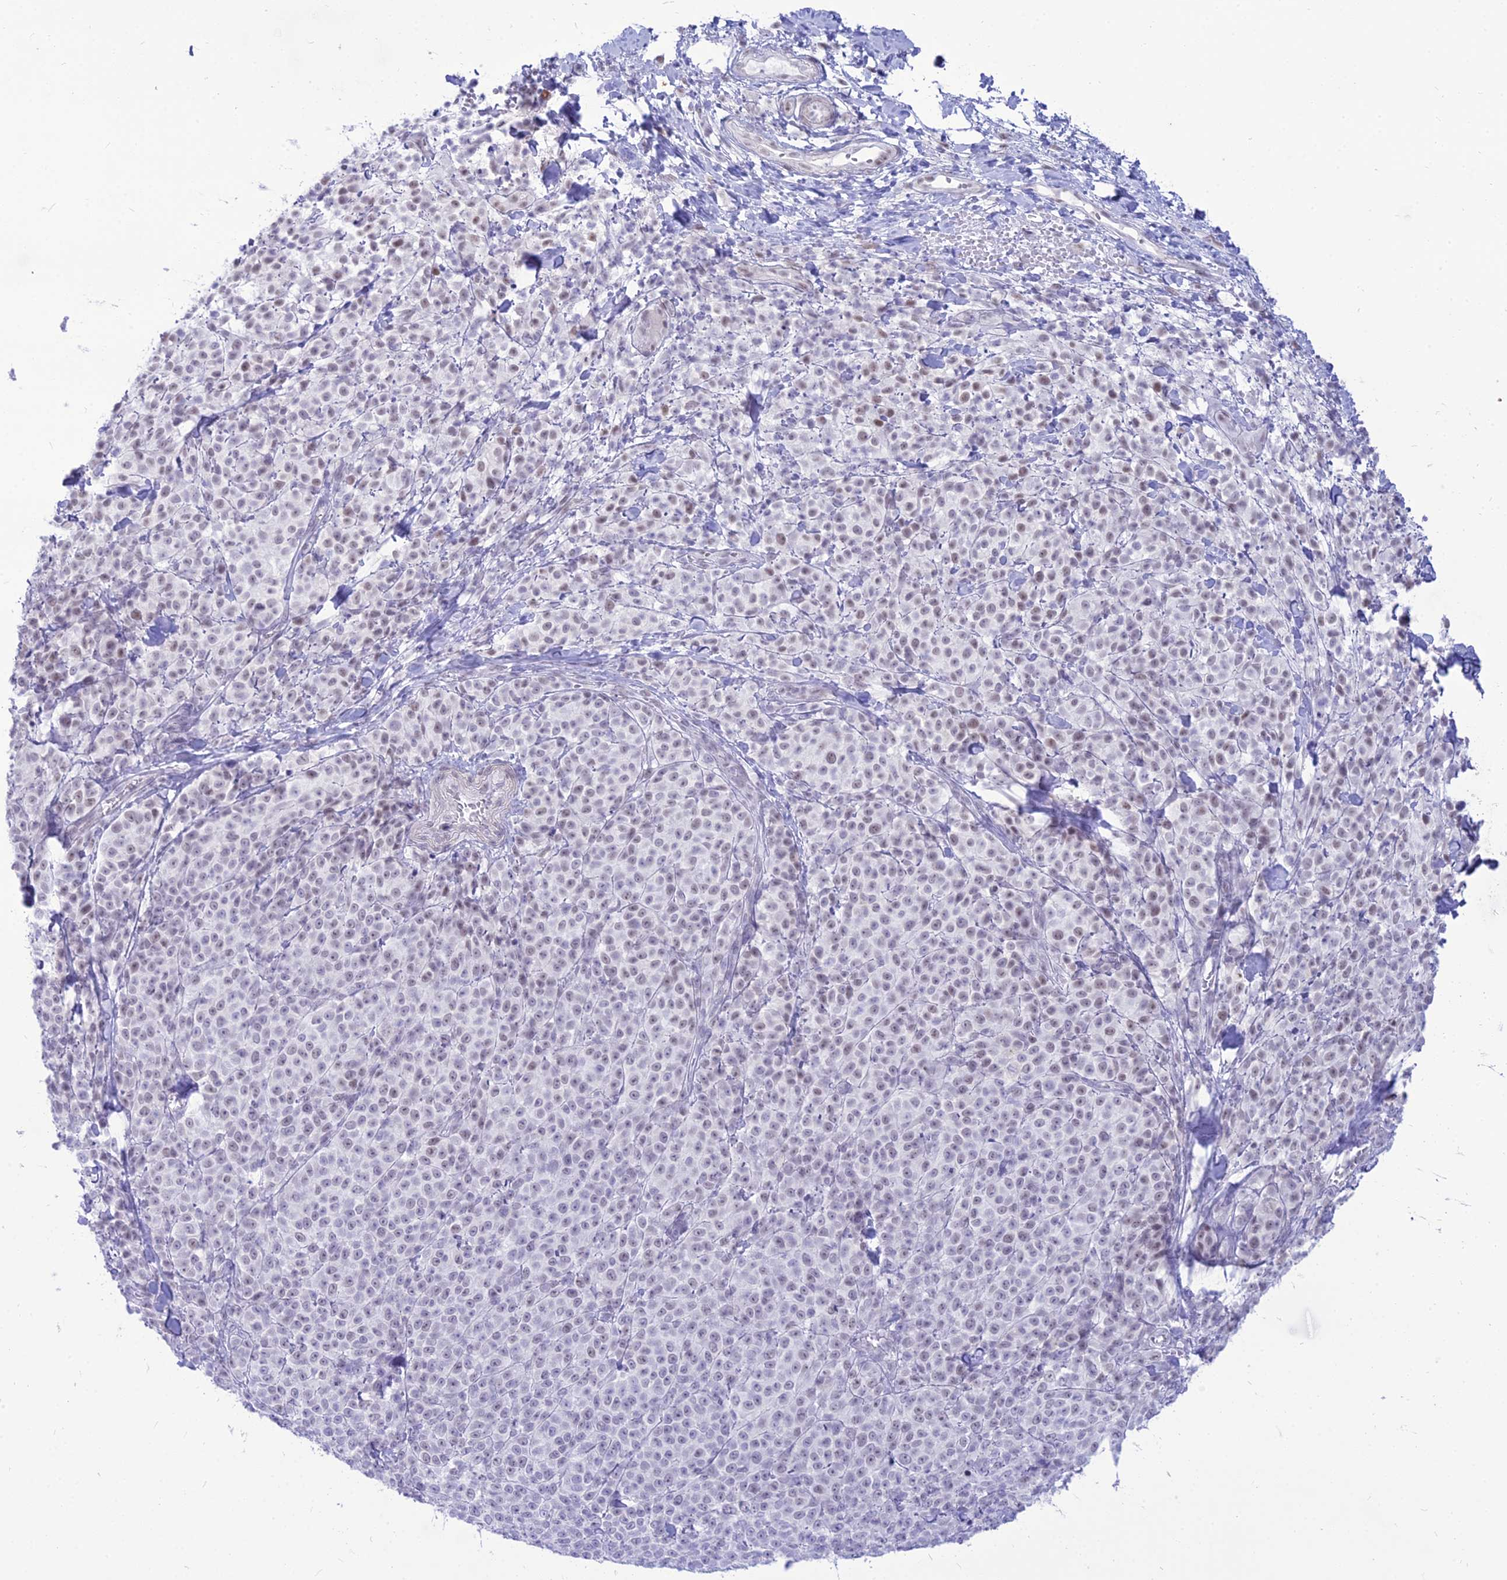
{"staining": {"intensity": "weak", "quantity": "25%-75%", "location": "nuclear"}, "tissue": "melanoma", "cell_type": "Tumor cells", "image_type": "cancer", "snomed": [{"axis": "morphology", "description": "Normal tissue, NOS"}, {"axis": "morphology", "description": "Malignant melanoma, NOS"}, {"axis": "topography", "description": "Skin"}], "caption": "Immunohistochemistry (IHC) micrograph of neoplastic tissue: human malignant melanoma stained using IHC reveals low levels of weak protein expression localized specifically in the nuclear of tumor cells, appearing as a nuclear brown color.", "gene": "DHX40", "patient": {"sex": "female", "age": 34}}